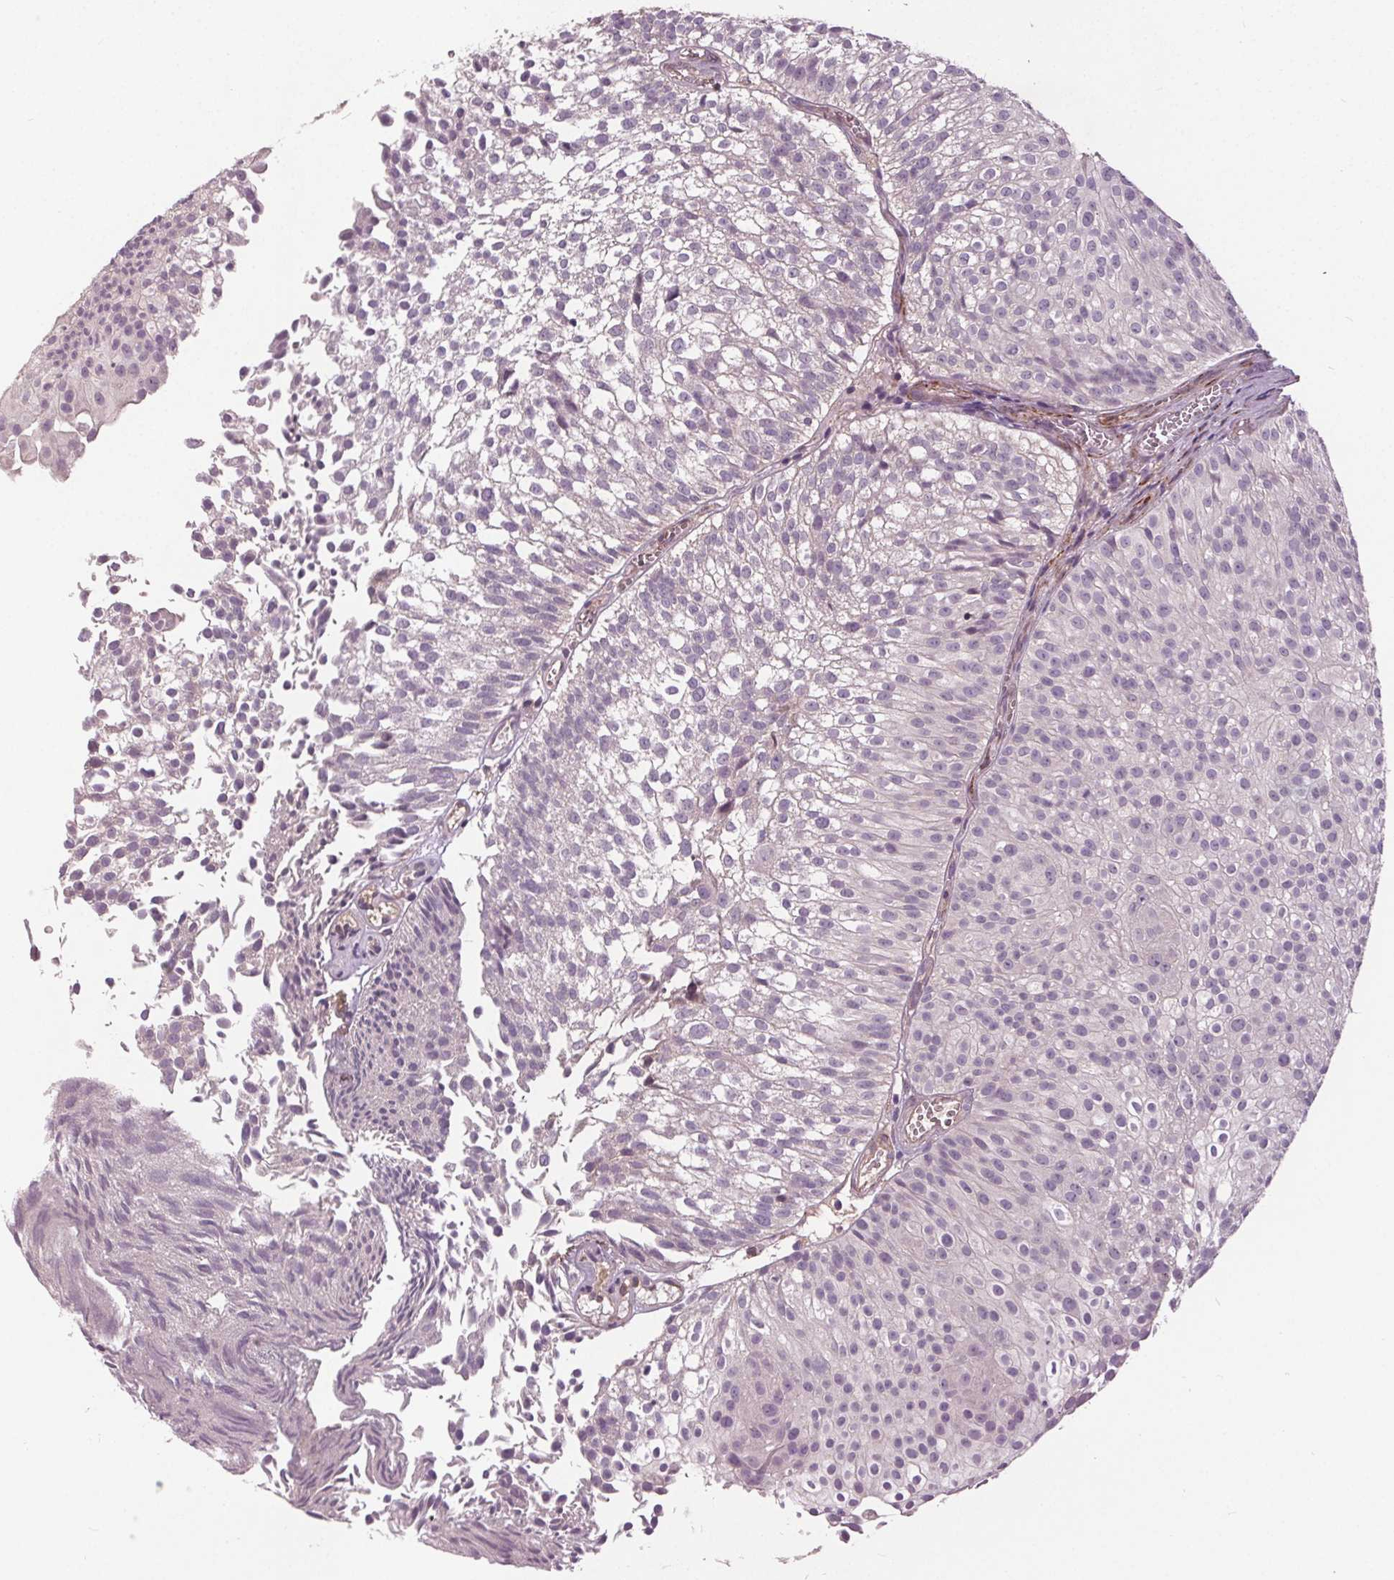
{"staining": {"intensity": "negative", "quantity": "none", "location": "none"}, "tissue": "urothelial cancer", "cell_type": "Tumor cells", "image_type": "cancer", "snomed": [{"axis": "morphology", "description": "Urothelial carcinoma, Low grade"}, {"axis": "topography", "description": "Urinary bladder"}], "caption": "Photomicrograph shows no protein staining in tumor cells of low-grade urothelial carcinoma tissue. (Brightfield microscopy of DAB (3,3'-diaminobenzidine) immunohistochemistry (IHC) at high magnification).", "gene": "PDGFD", "patient": {"sex": "male", "age": 70}}